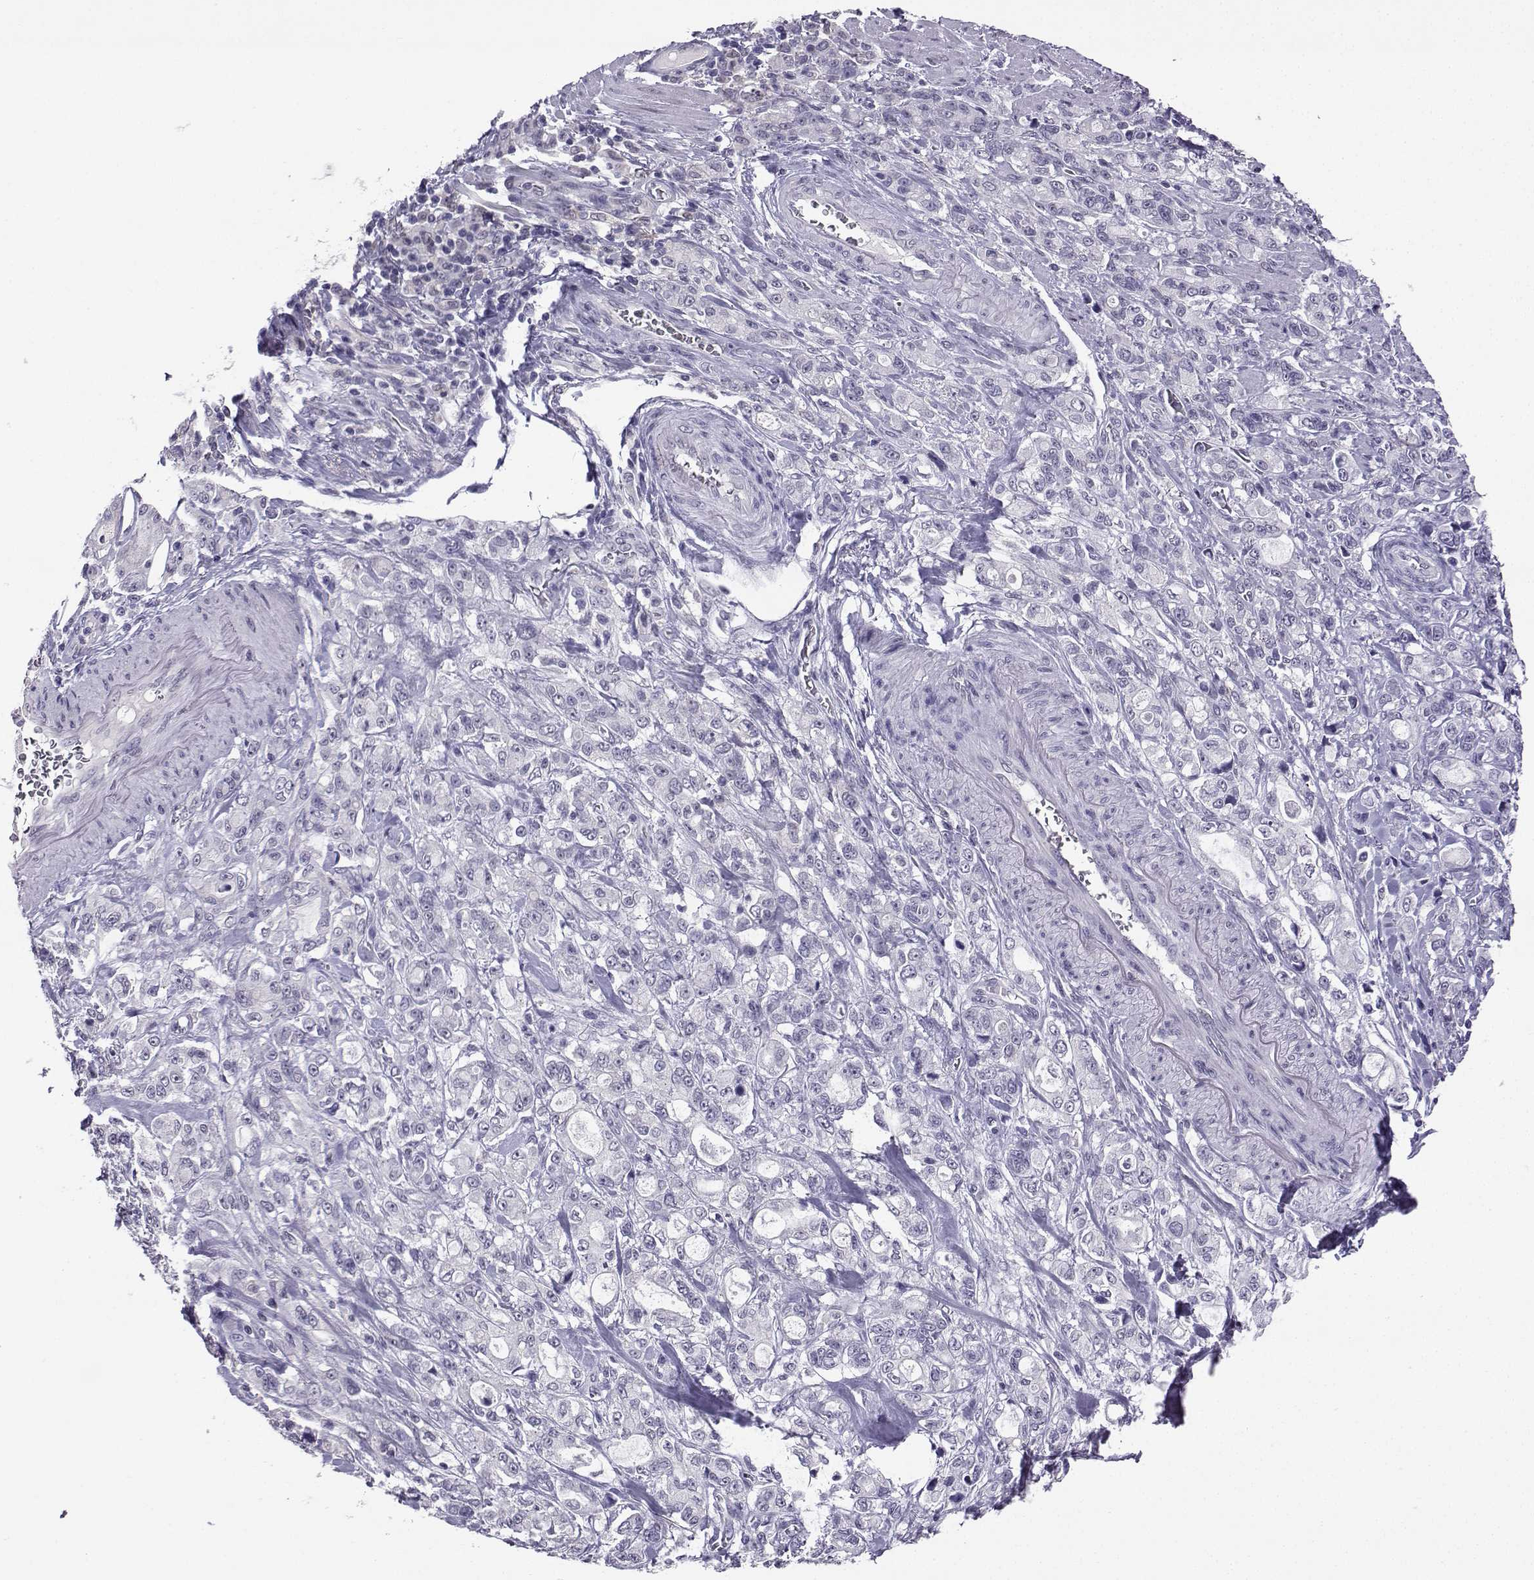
{"staining": {"intensity": "negative", "quantity": "none", "location": "none"}, "tissue": "stomach cancer", "cell_type": "Tumor cells", "image_type": "cancer", "snomed": [{"axis": "morphology", "description": "Adenocarcinoma, NOS"}, {"axis": "topography", "description": "Stomach"}], "caption": "Adenocarcinoma (stomach) was stained to show a protein in brown. There is no significant expression in tumor cells.", "gene": "TBR1", "patient": {"sex": "male", "age": 63}}